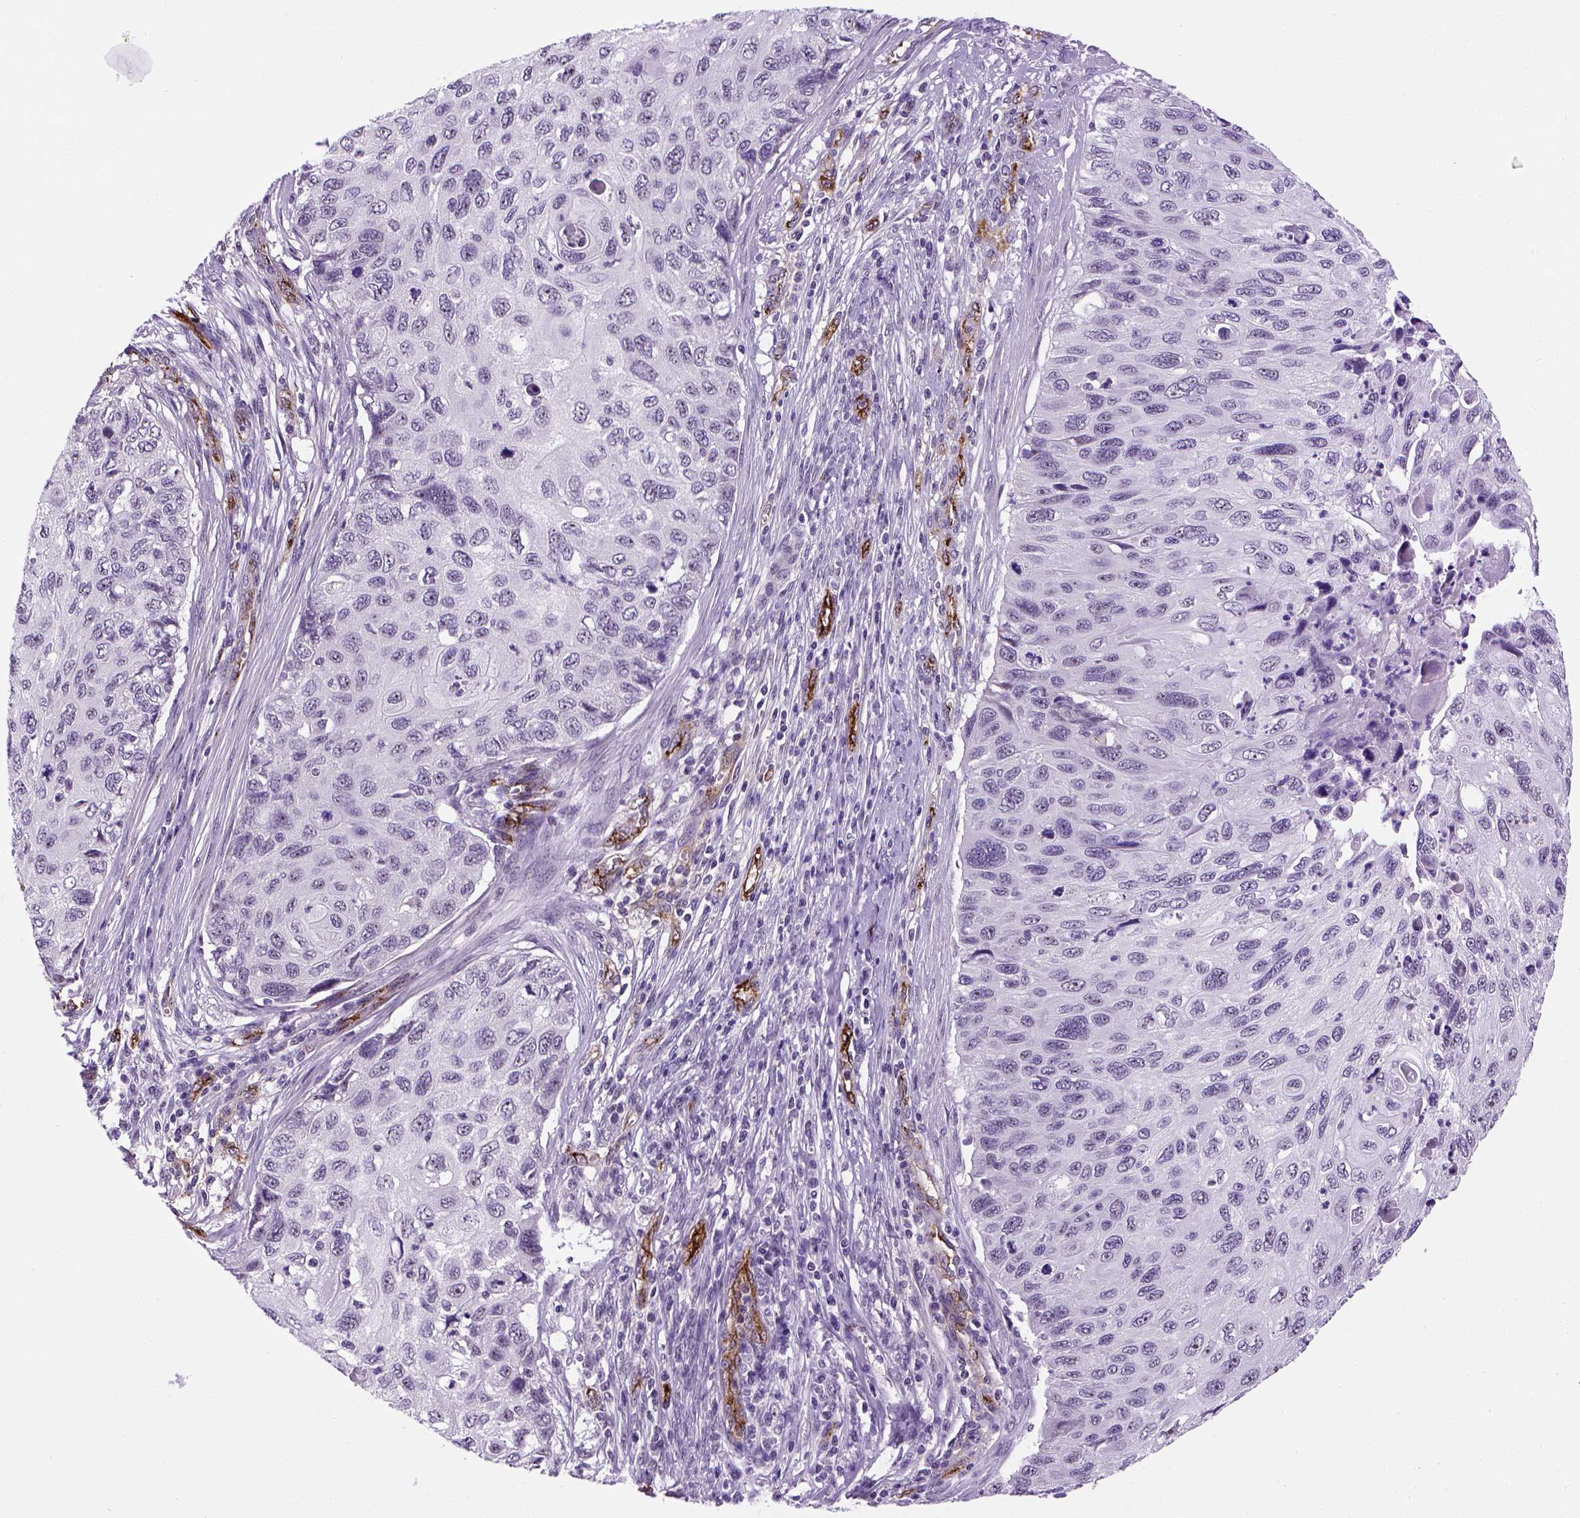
{"staining": {"intensity": "negative", "quantity": "none", "location": "none"}, "tissue": "cervical cancer", "cell_type": "Tumor cells", "image_type": "cancer", "snomed": [{"axis": "morphology", "description": "Squamous cell carcinoma, NOS"}, {"axis": "topography", "description": "Cervix"}], "caption": "Immunohistochemical staining of cervical cancer exhibits no significant expression in tumor cells.", "gene": "VWF", "patient": {"sex": "female", "age": 70}}